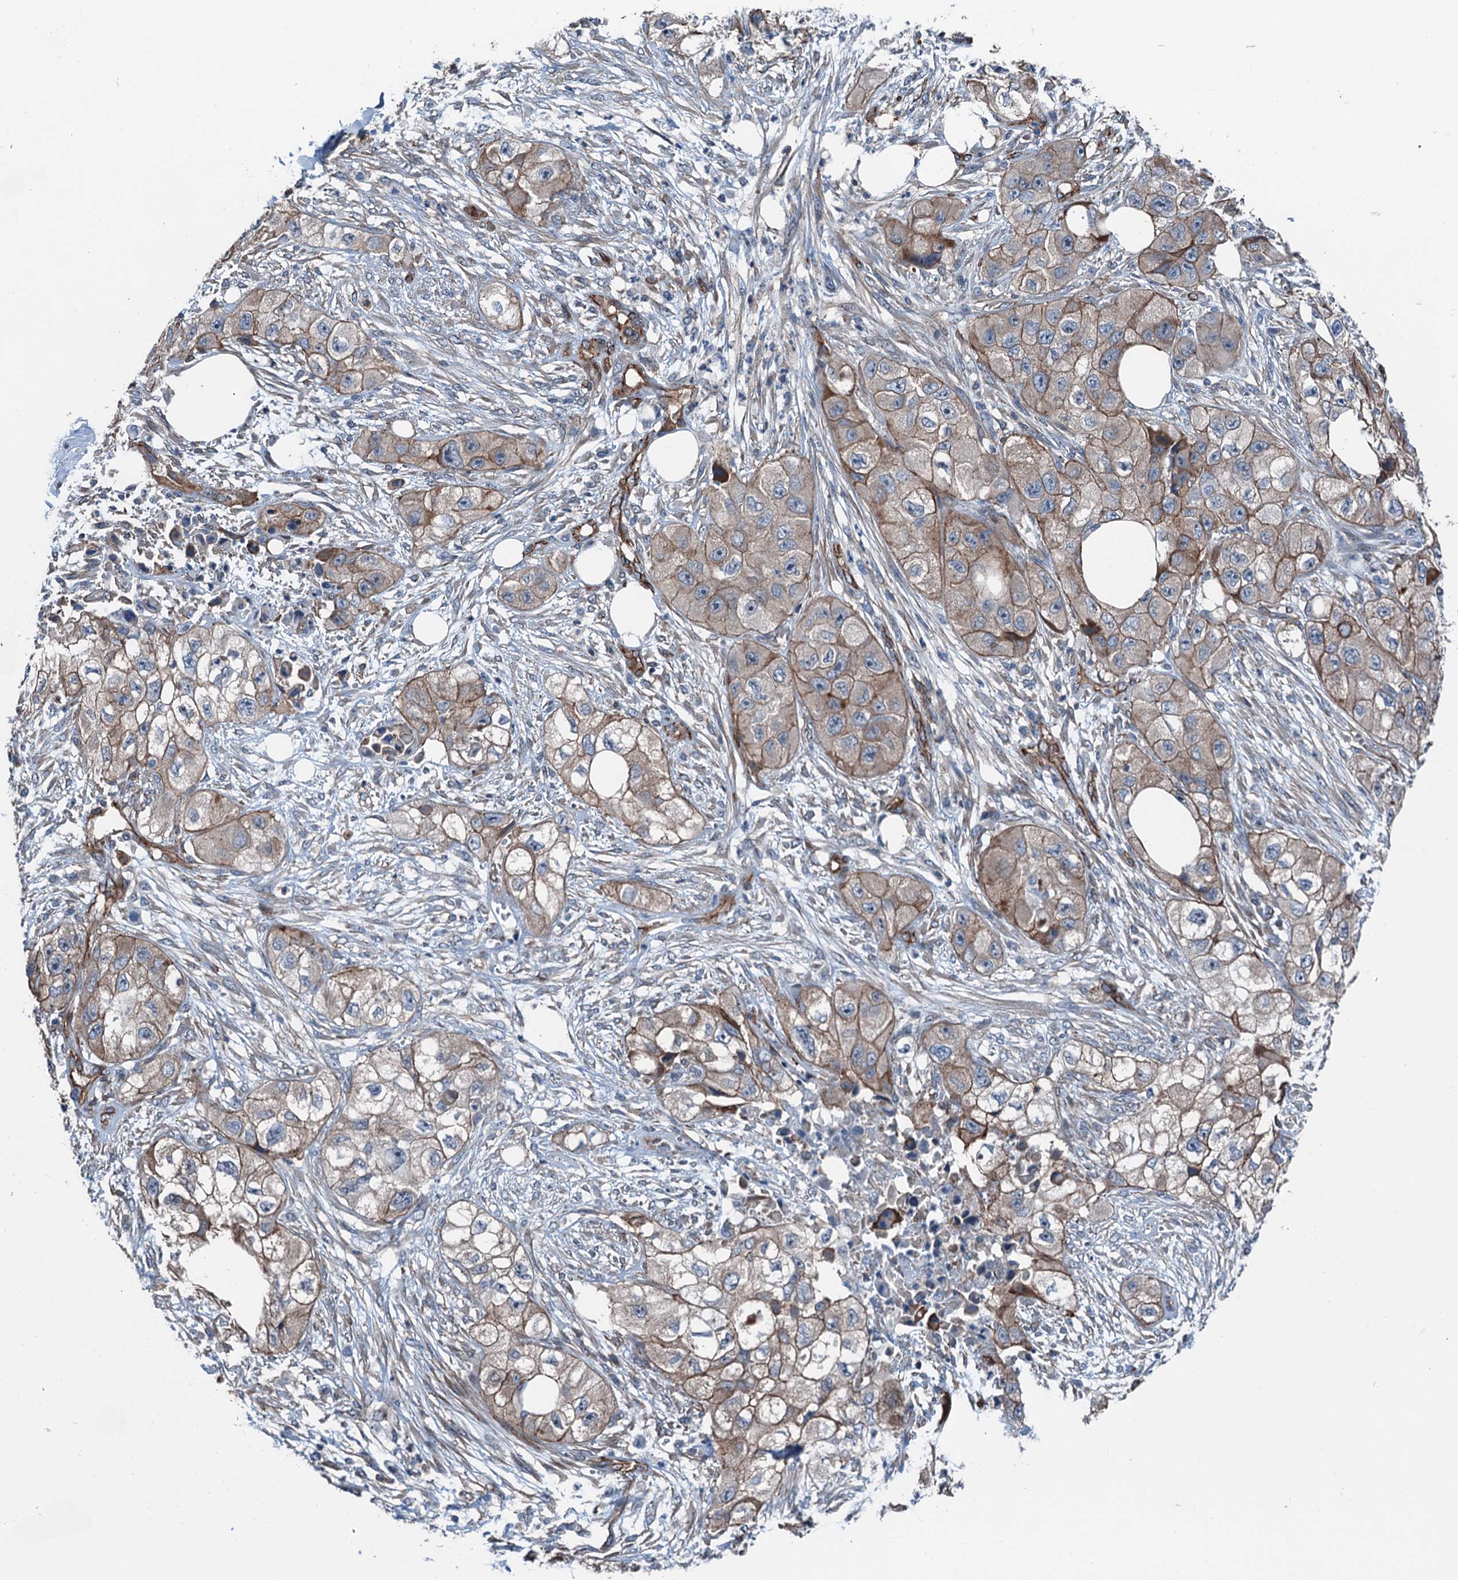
{"staining": {"intensity": "moderate", "quantity": "25%-75%", "location": "cytoplasmic/membranous"}, "tissue": "skin cancer", "cell_type": "Tumor cells", "image_type": "cancer", "snomed": [{"axis": "morphology", "description": "Squamous cell carcinoma, NOS"}, {"axis": "topography", "description": "Skin"}, {"axis": "topography", "description": "Subcutis"}], "caption": "Immunohistochemistry (IHC) (DAB (3,3'-diaminobenzidine)) staining of squamous cell carcinoma (skin) shows moderate cytoplasmic/membranous protein positivity in approximately 25%-75% of tumor cells.", "gene": "NMRAL1", "patient": {"sex": "male", "age": 73}}